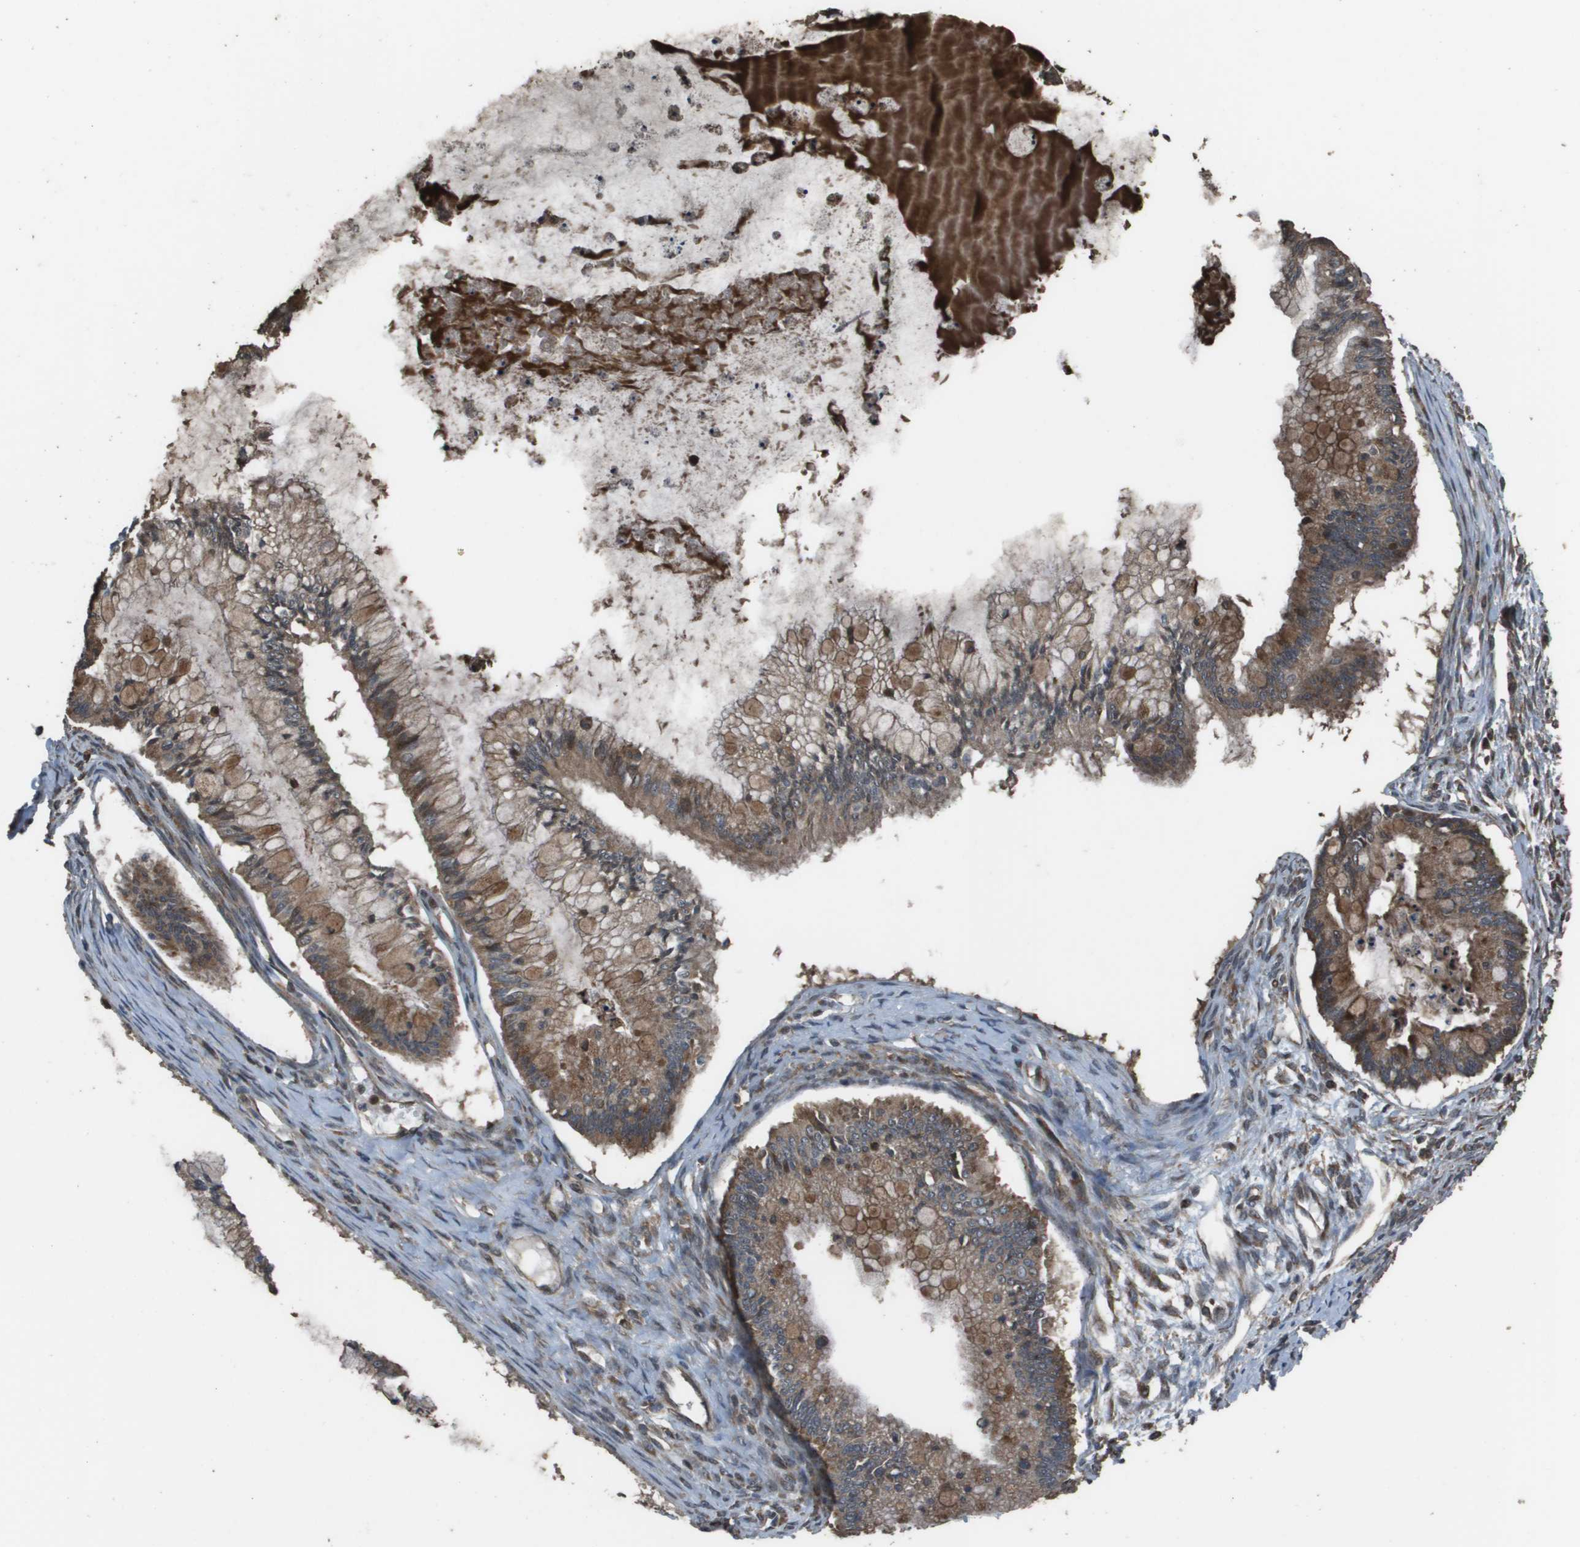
{"staining": {"intensity": "moderate", "quantity": ">75%", "location": "cytoplasmic/membranous"}, "tissue": "ovarian cancer", "cell_type": "Tumor cells", "image_type": "cancer", "snomed": [{"axis": "morphology", "description": "Cystadenocarcinoma, mucinous, NOS"}, {"axis": "topography", "description": "Ovary"}], "caption": "DAB immunohistochemical staining of ovarian mucinous cystadenocarcinoma demonstrates moderate cytoplasmic/membranous protein positivity in approximately >75% of tumor cells.", "gene": "FIG4", "patient": {"sex": "female", "age": 57}}